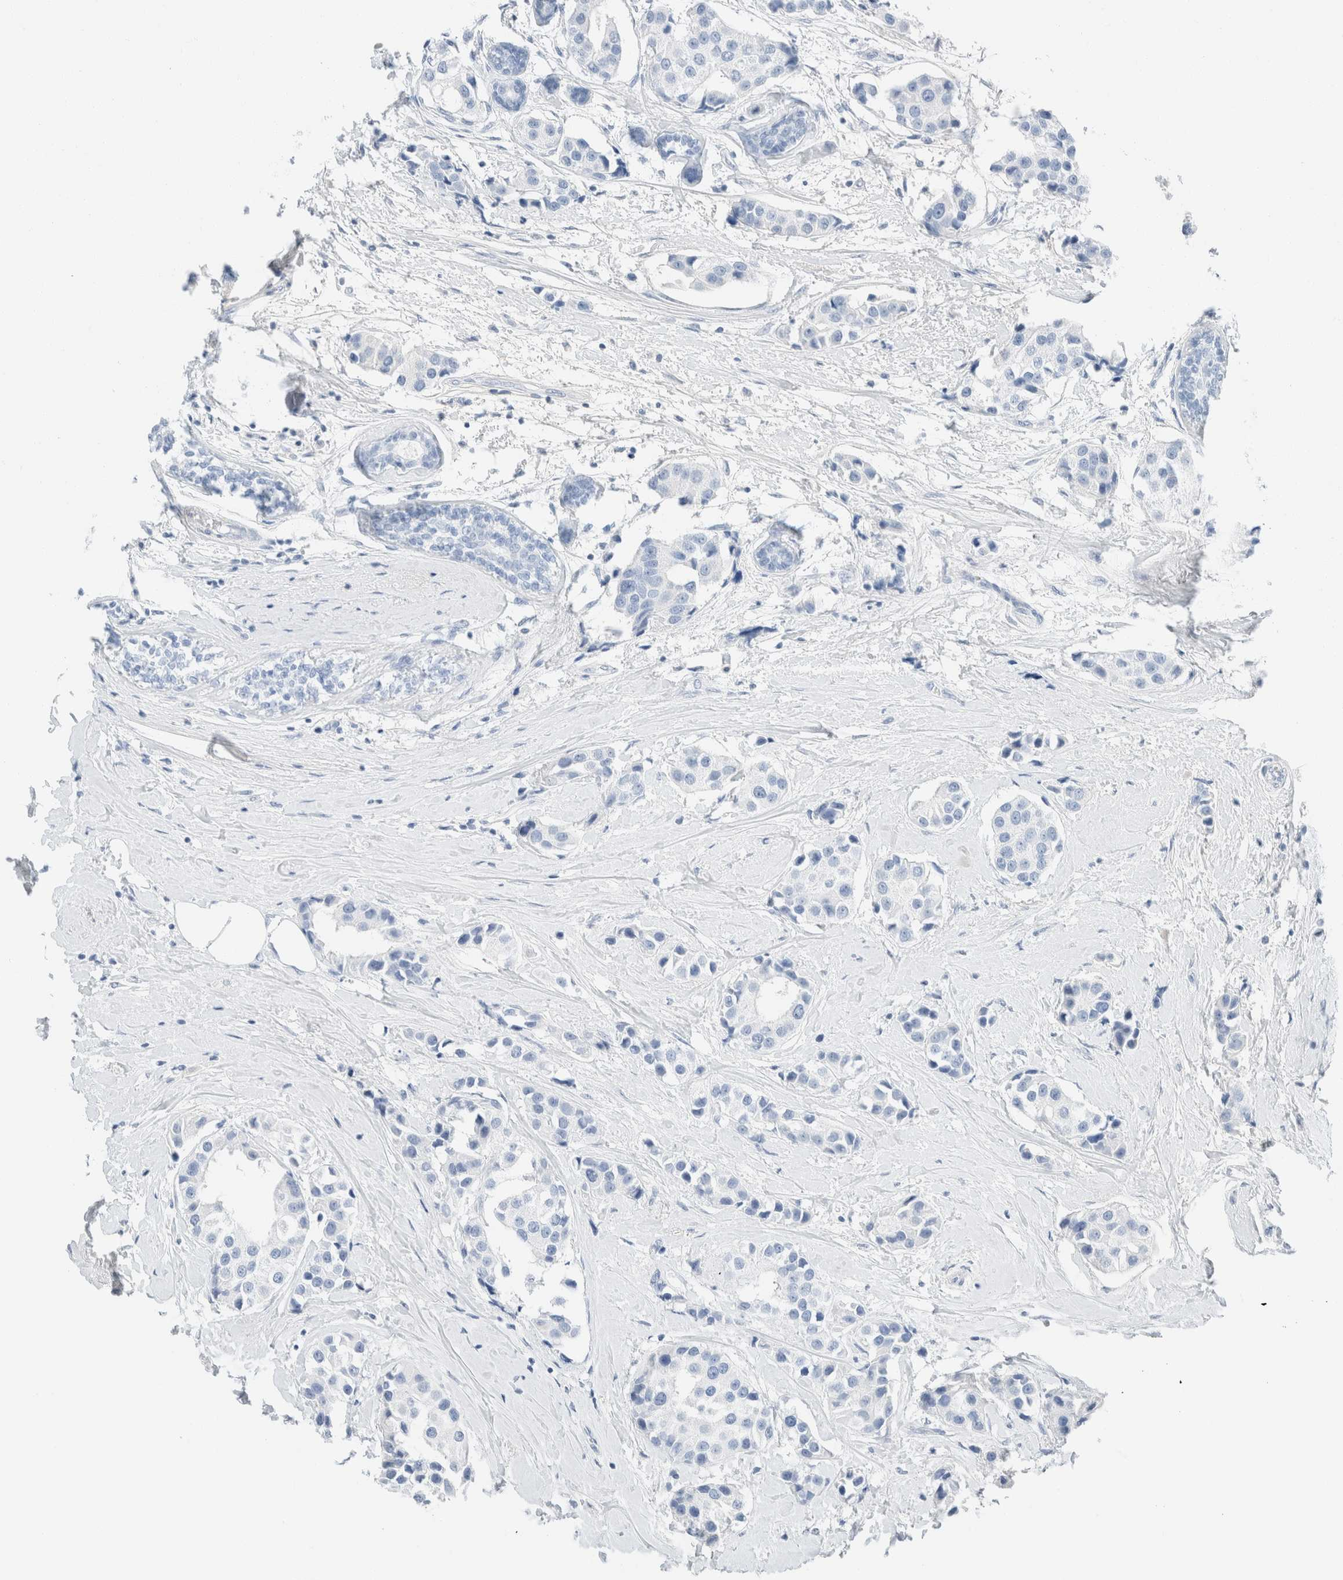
{"staining": {"intensity": "negative", "quantity": "none", "location": "none"}, "tissue": "breast cancer", "cell_type": "Tumor cells", "image_type": "cancer", "snomed": [{"axis": "morphology", "description": "Normal tissue, NOS"}, {"axis": "morphology", "description": "Duct carcinoma"}, {"axis": "topography", "description": "Breast"}], "caption": "Immunohistochemical staining of human breast intraductal carcinoma shows no significant expression in tumor cells.", "gene": "PCM1", "patient": {"sex": "female", "age": 39}}